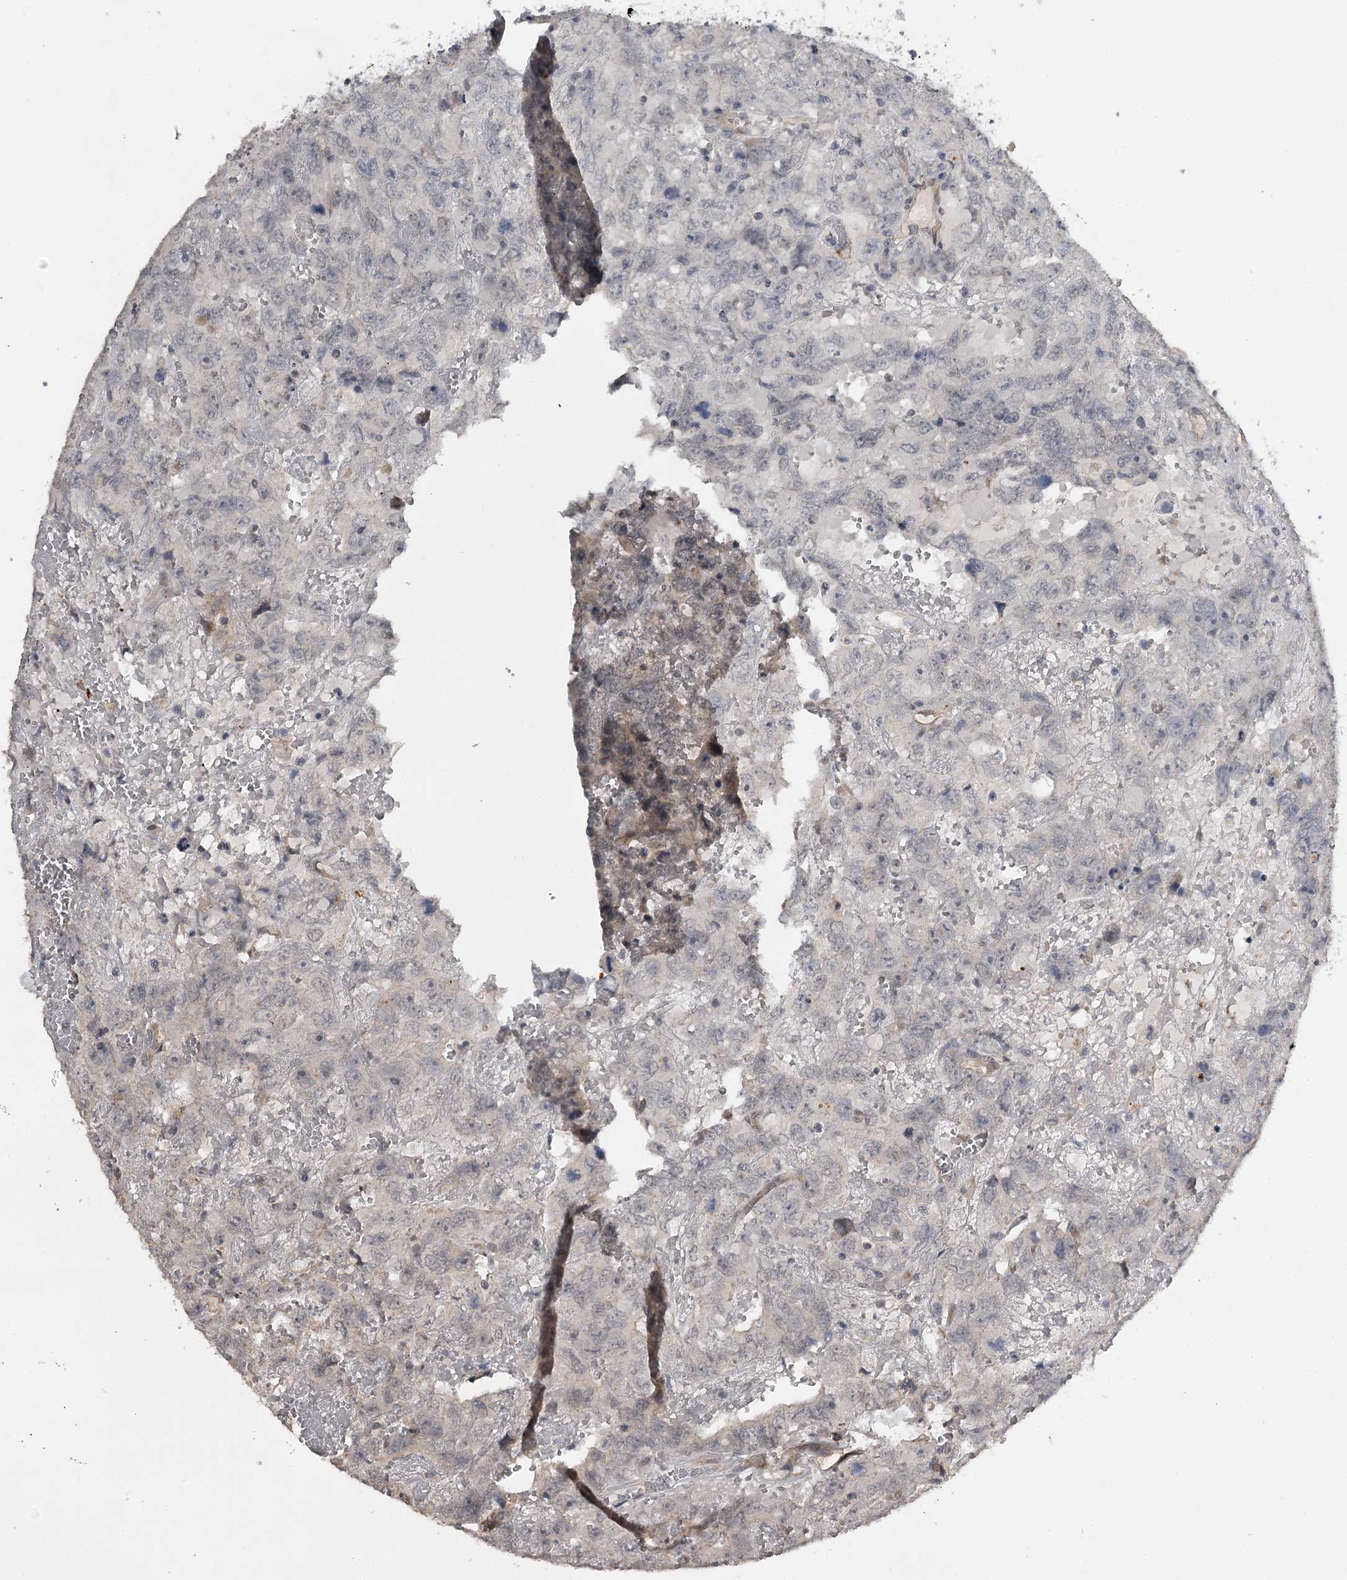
{"staining": {"intensity": "negative", "quantity": "none", "location": "none"}, "tissue": "testis cancer", "cell_type": "Tumor cells", "image_type": "cancer", "snomed": [{"axis": "morphology", "description": "Carcinoma, Embryonal, NOS"}, {"axis": "topography", "description": "Testis"}], "caption": "Tumor cells are negative for protein expression in human testis cancer (embryonal carcinoma). Brightfield microscopy of IHC stained with DAB (brown) and hematoxylin (blue), captured at high magnification.", "gene": "CWF19L2", "patient": {"sex": "male", "age": 45}}